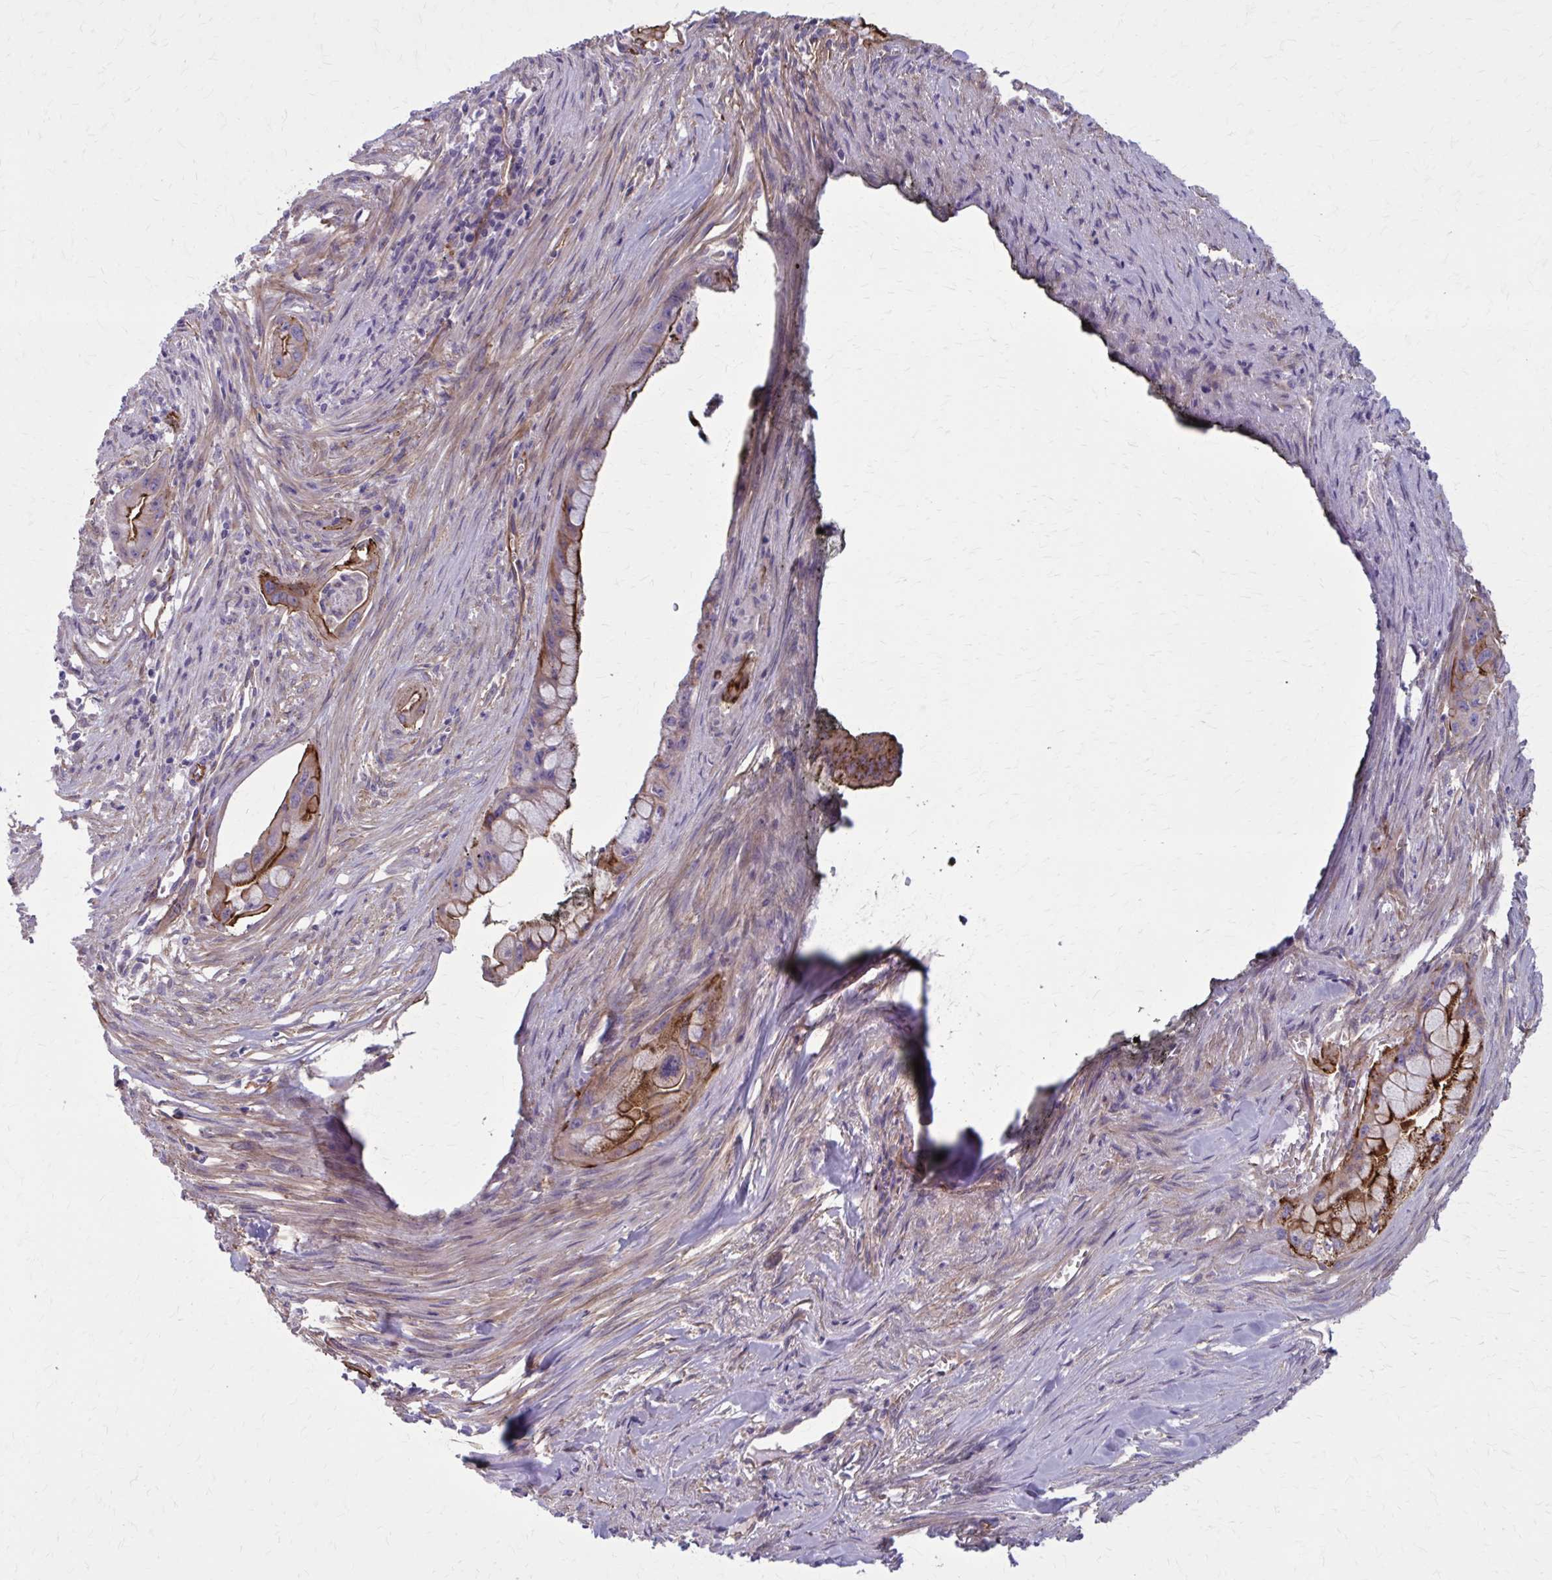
{"staining": {"intensity": "strong", "quantity": "<25%", "location": "cytoplasmic/membranous"}, "tissue": "pancreatic cancer", "cell_type": "Tumor cells", "image_type": "cancer", "snomed": [{"axis": "morphology", "description": "Adenocarcinoma, NOS"}, {"axis": "topography", "description": "Pancreas"}], "caption": "High-power microscopy captured an immunohistochemistry photomicrograph of adenocarcinoma (pancreatic), revealing strong cytoplasmic/membranous staining in about <25% of tumor cells. (IHC, brightfield microscopy, high magnification).", "gene": "ZDHHC7", "patient": {"sex": "male", "age": 48}}